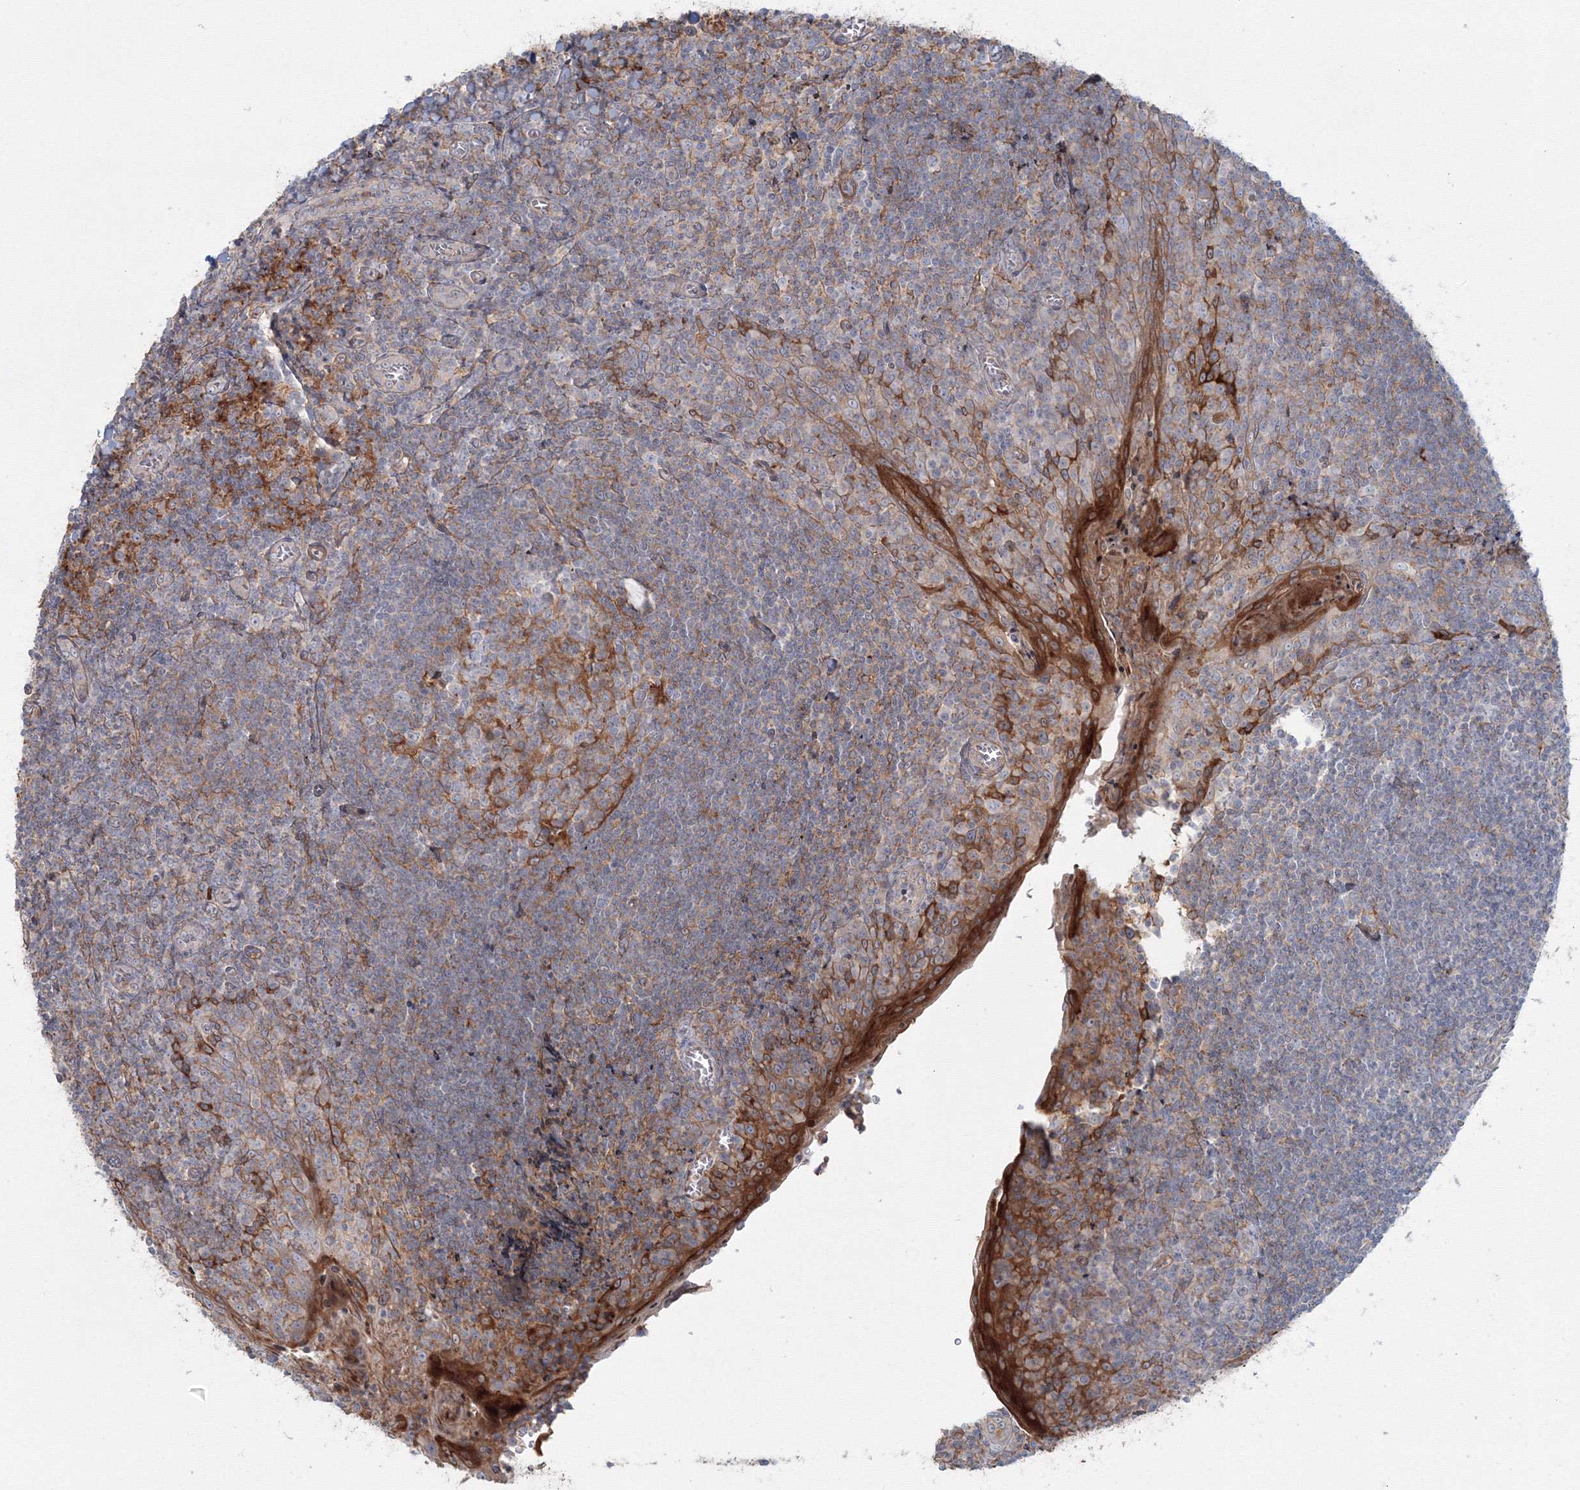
{"staining": {"intensity": "moderate", "quantity": "<25%", "location": "cytoplasmic/membranous"}, "tissue": "tonsil", "cell_type": "Germinal center cells", "image_type": "normal", "snomed": [{"axis": "morphology", "description": "Normal tissue, NOS"}, {"axis": "topography", "description": "Tonsil"}], "caption": "Unremarkable tonsil was stained to show a protein in brown. There is low levels of moderate cytoplasmic/membranous positivity in approximately <25% of germinal center cells. The staining was performed using DAB, with brown indicating positive protein expression. Nuclei are stained blue with hematoxylin.", "gene": "SH3PXD2A", "patient": {"sex": "male", "age": 27}}